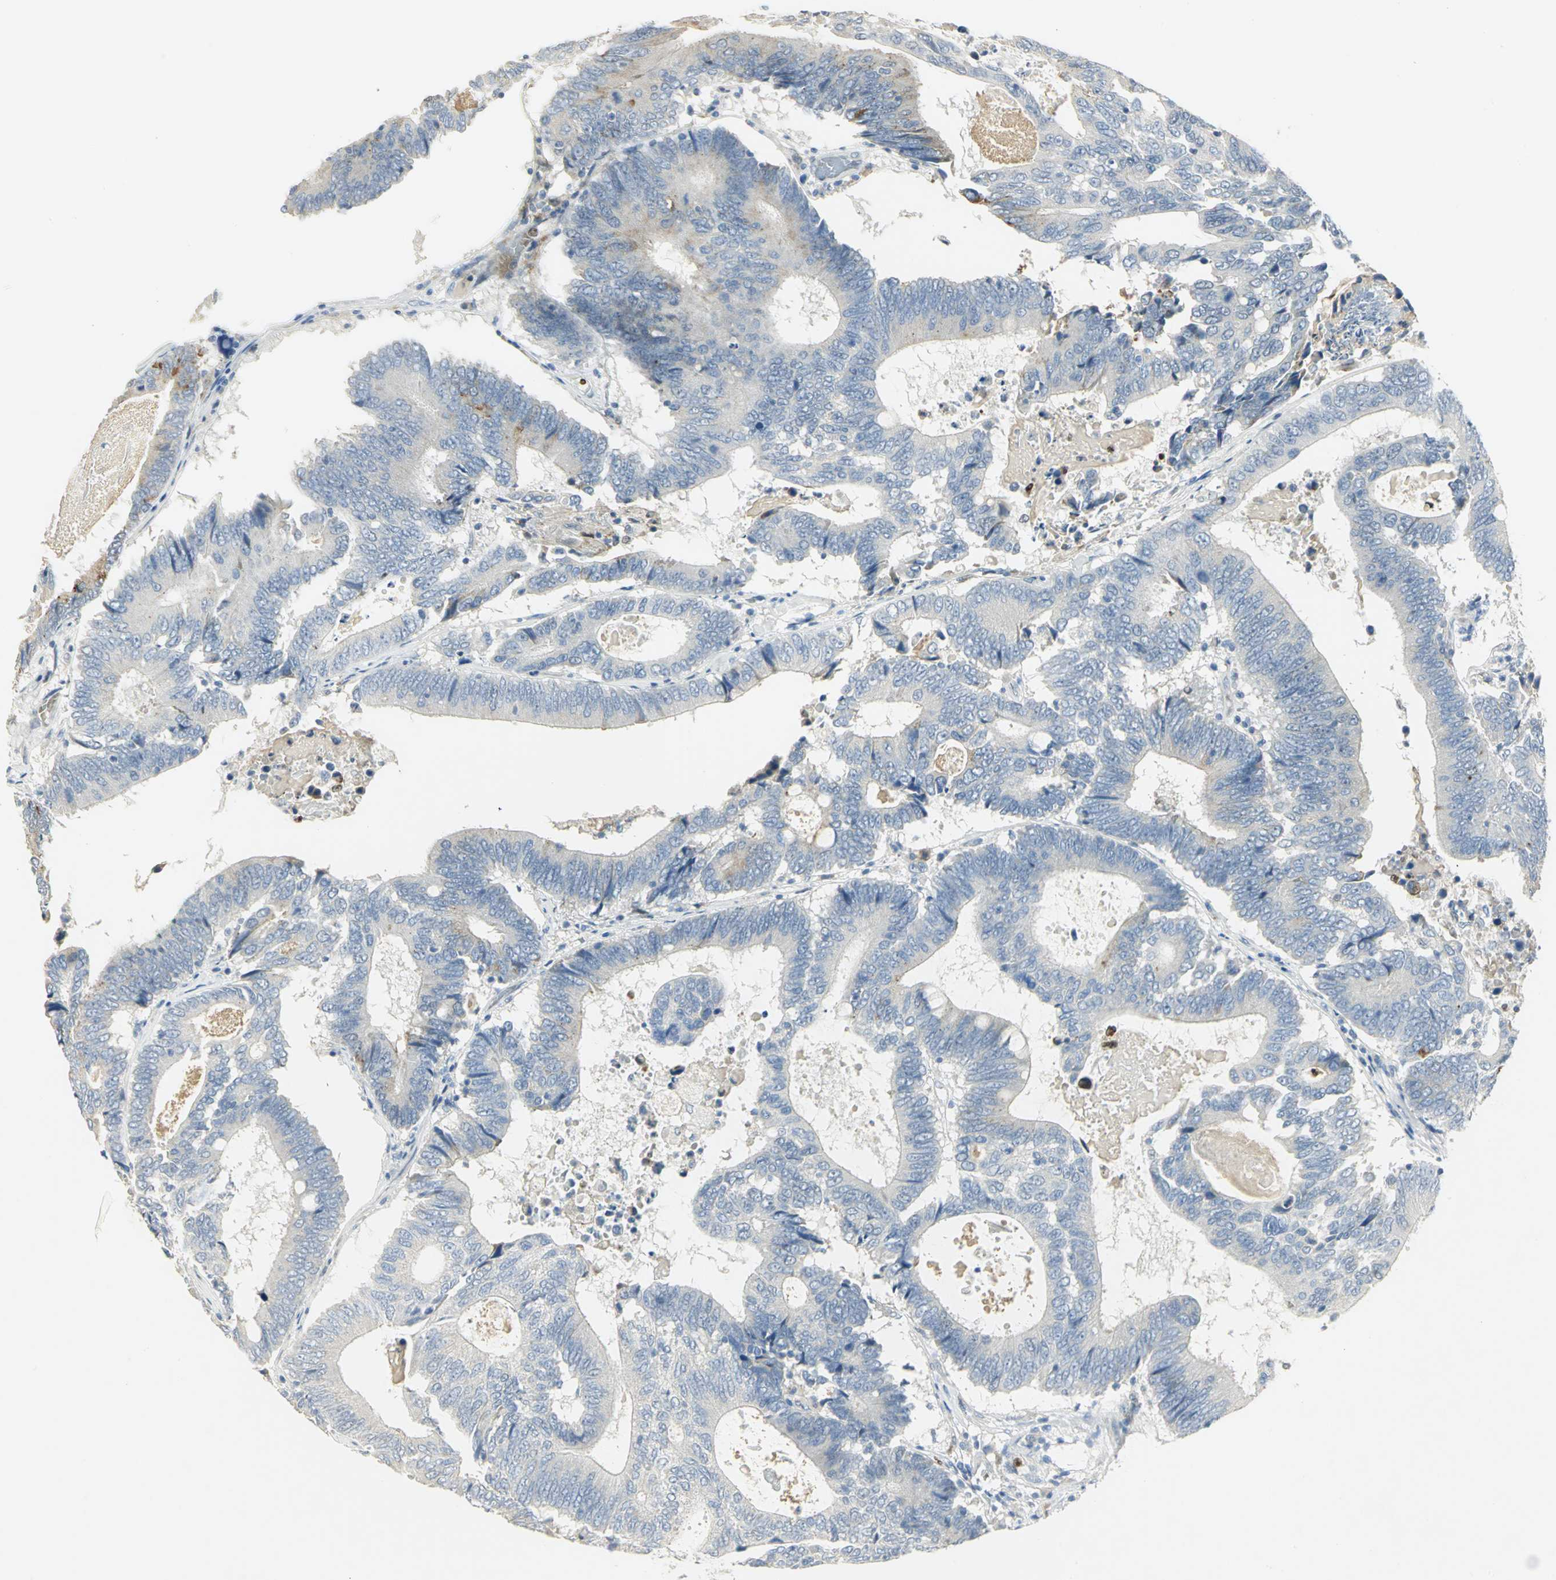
{"staining": {"intensity": "negative", "quantity": "none", "location": "none"}, "tissue": "colorectal cancer", "cell_type": "Tumor cells", "image_type": "cancer", "snomed": [{"axis": "morphology", "description": "Adenocarcinoma, NOS"}, {"axis": "topography", "description": "Colon"}], "caption": "Colorectal adenocarcinoma was stained to show a protein in brown. There is no significant staining in tumor cells.", "gene": "BCL6", "patient": {"sex": "female", "age": 78}}